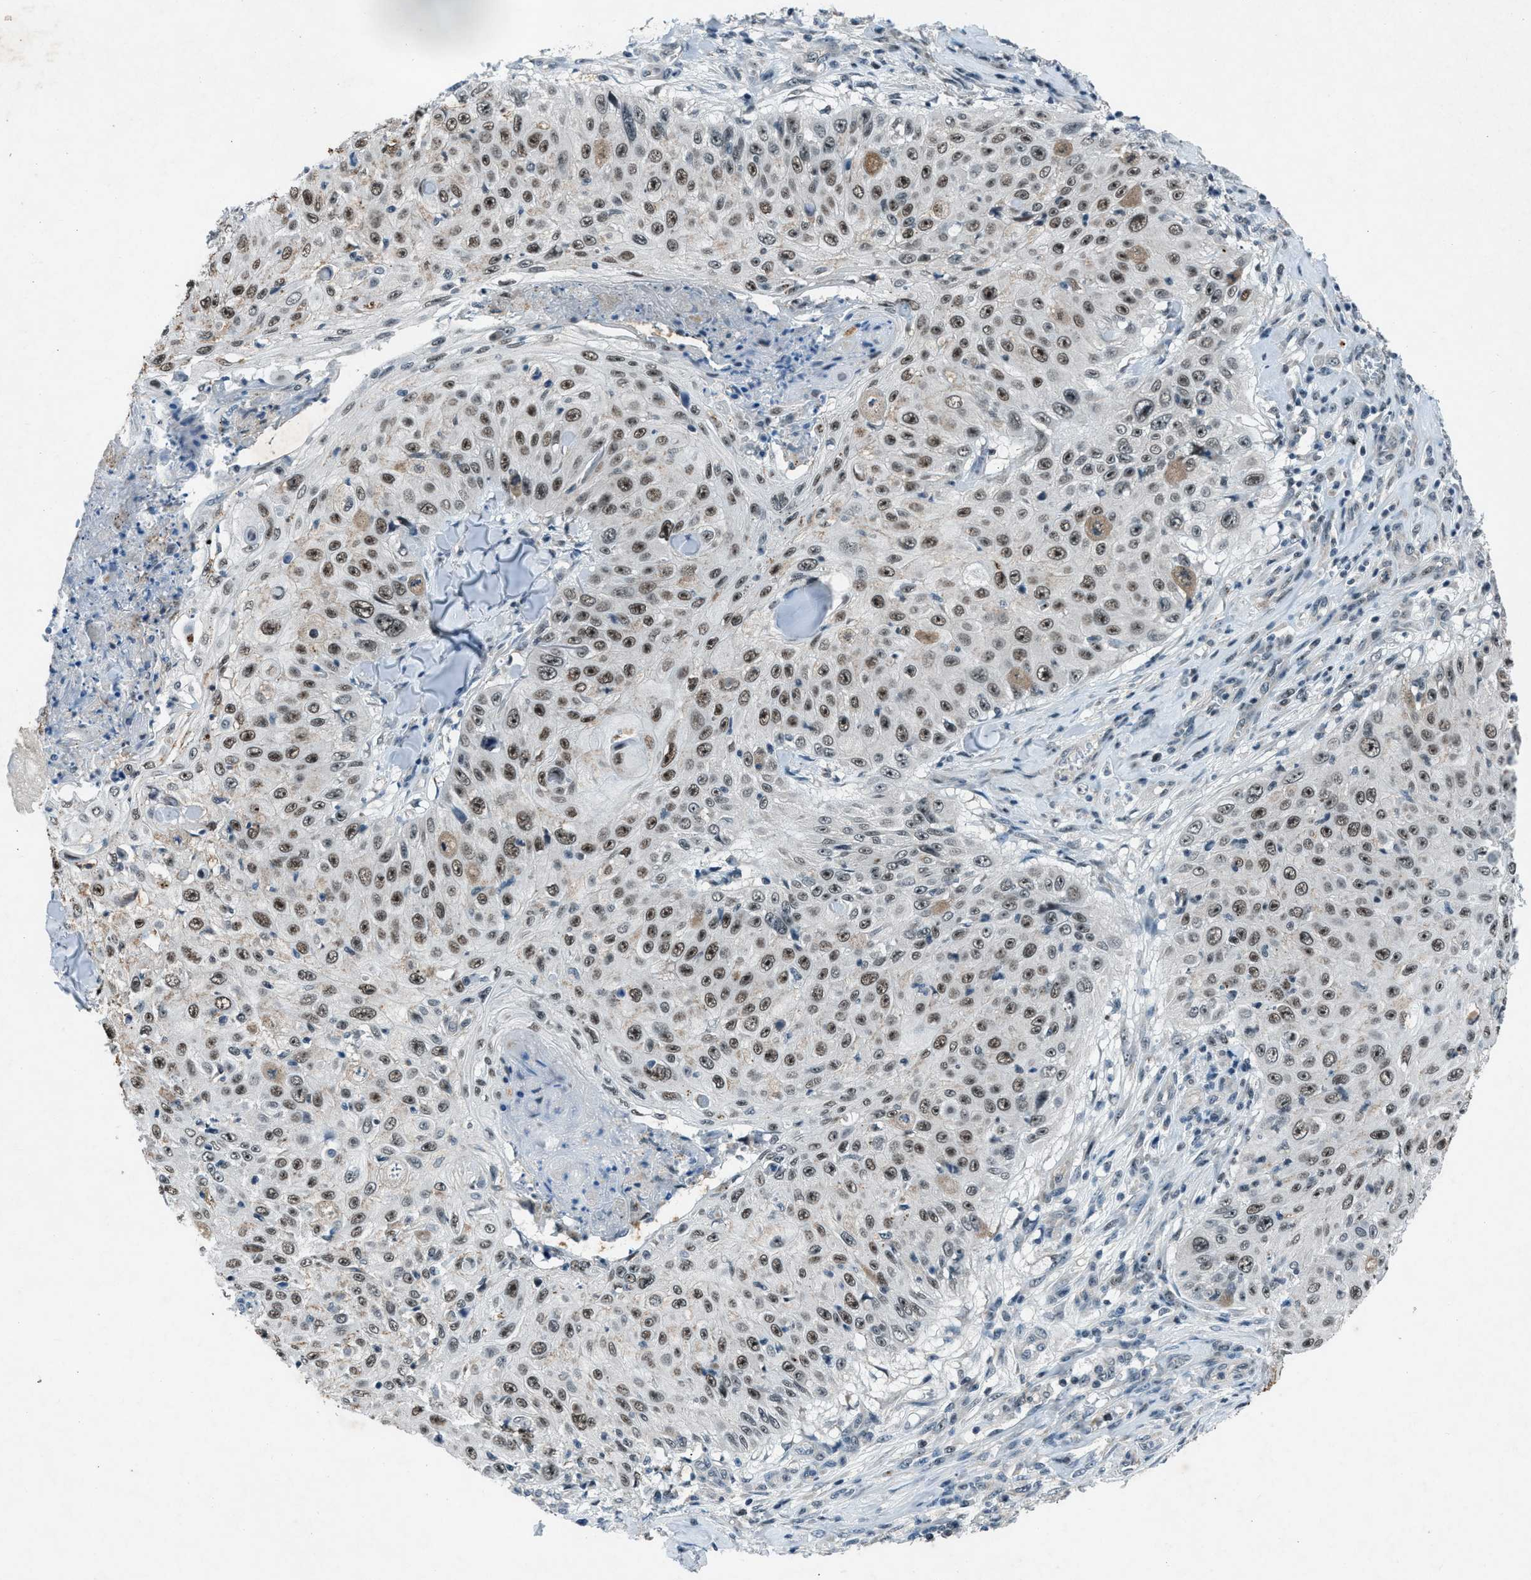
{"staining": {"intensity": "moderate", "quantity": ">75%", "location": "nuclear"}, "tissue": "skin cancer", "cell_type": "Tumor cells", "image_type": "cancer", "snomed": [{"axis": "morphology", "description": "Squamous cell carcinoma, NOS"}, {"axis": "topography", "description": "Skin"}], "caption": "A brown stain highlights moderate nuclear staining of a protein in squamous cell carcinoma (skin) tumor cells. (IHC, brightfield microscopy, high magnification).", "gene": "ADCY1", "patient": {"sex": "male", "age": 86}}